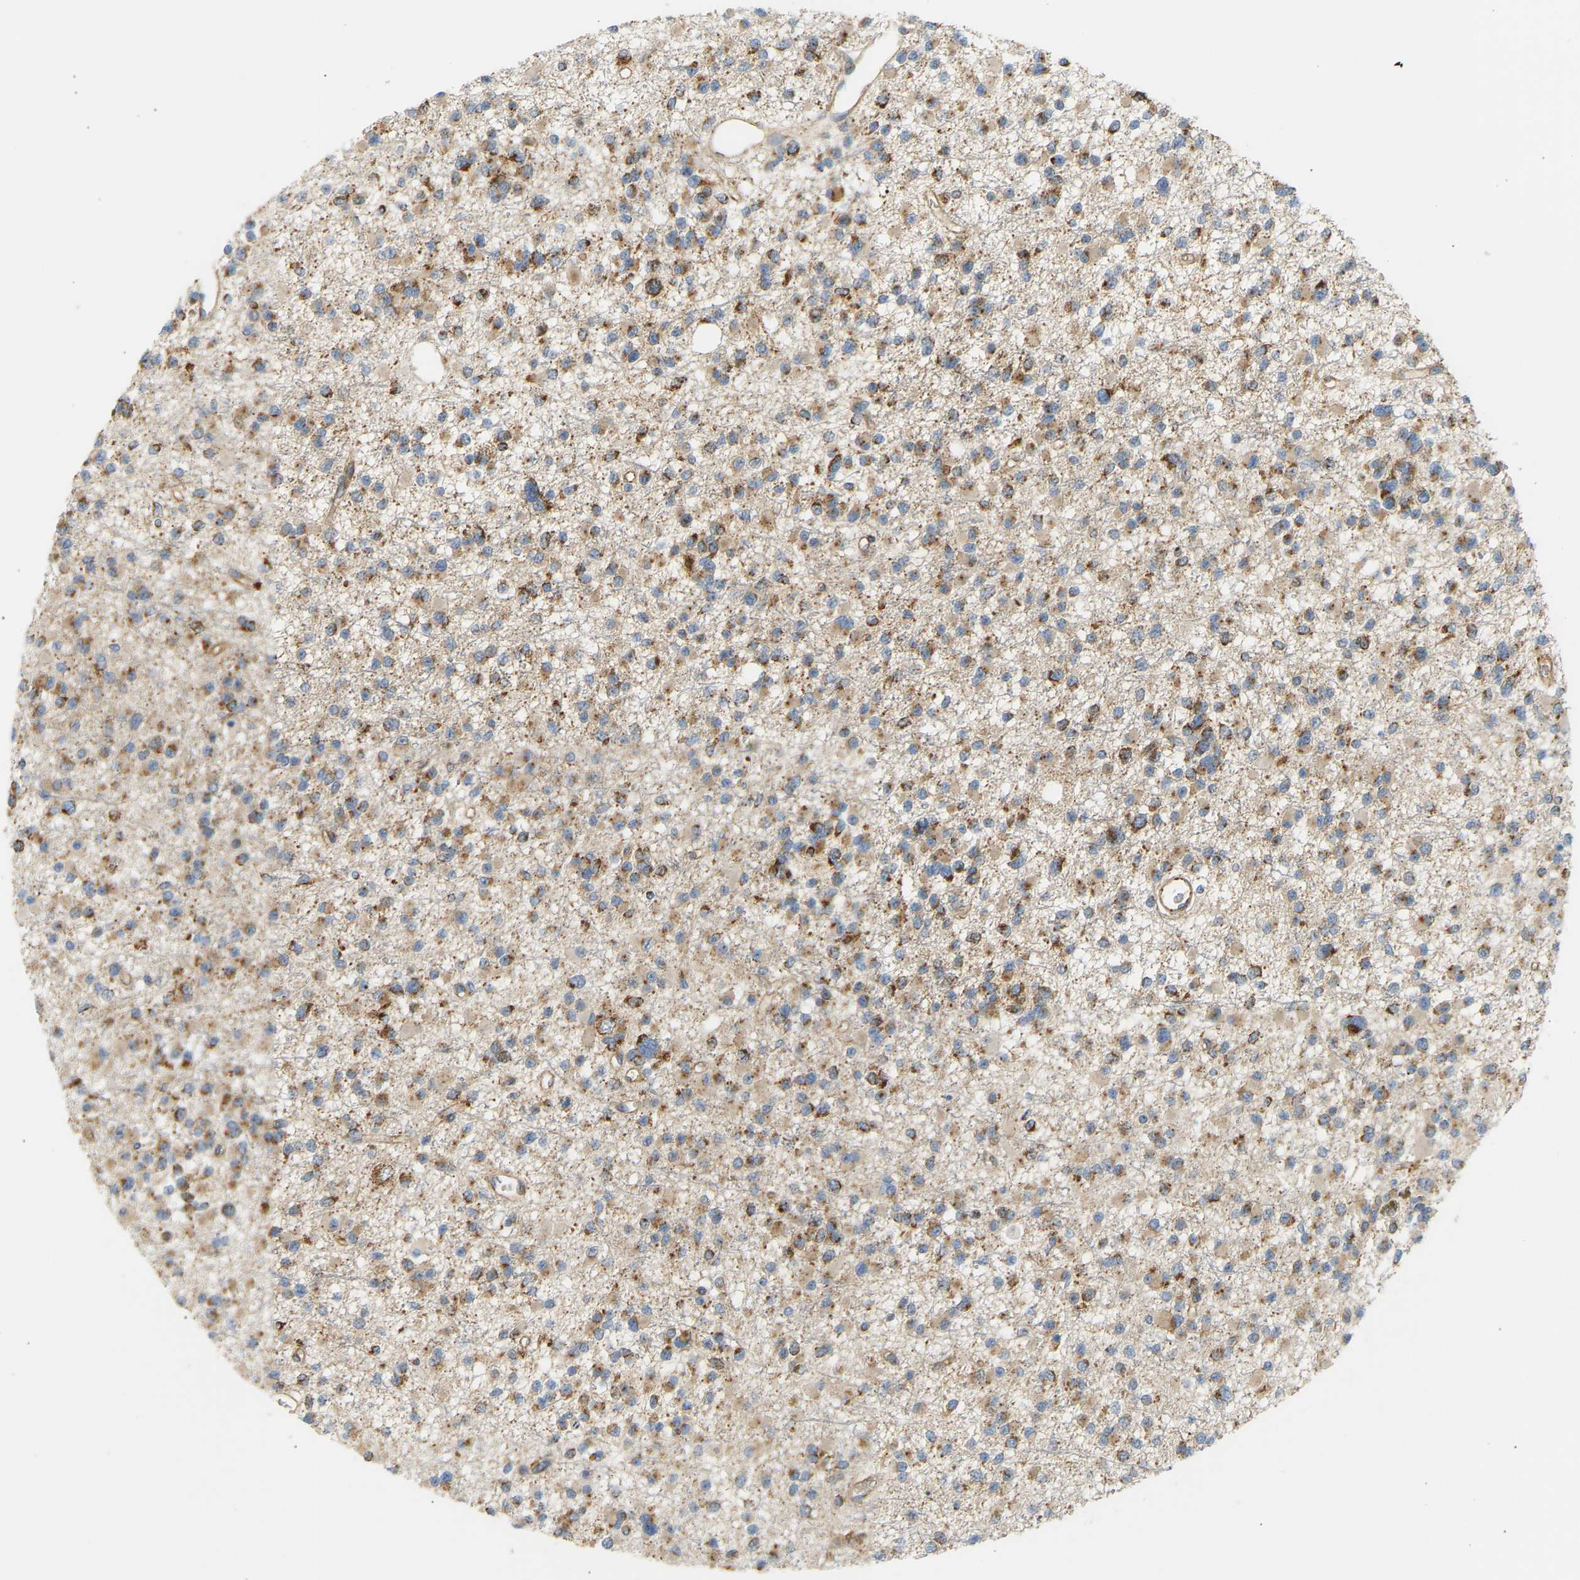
{"staining": {"intensity": "moderate", "quantity": ">75%", "location": "cytoplasmic/membranous"}, "tissue": "glioma", "cell_type": "Tumor cells", "image_type": "cancer", "snomed": [{"axis": "morphology", "description": "Glioma, malignant, Low grade"}, {"axis": "topography", "description": "Brain"}], "caption": "Human low-grade glioma (malignant) stained with a brown dye demonstrates moderate cytoplasmic/membranous positive expression in about >75% of tumor cells.", "gene": "YIPF2", "patient": {"sex": "female", "age": 22}}